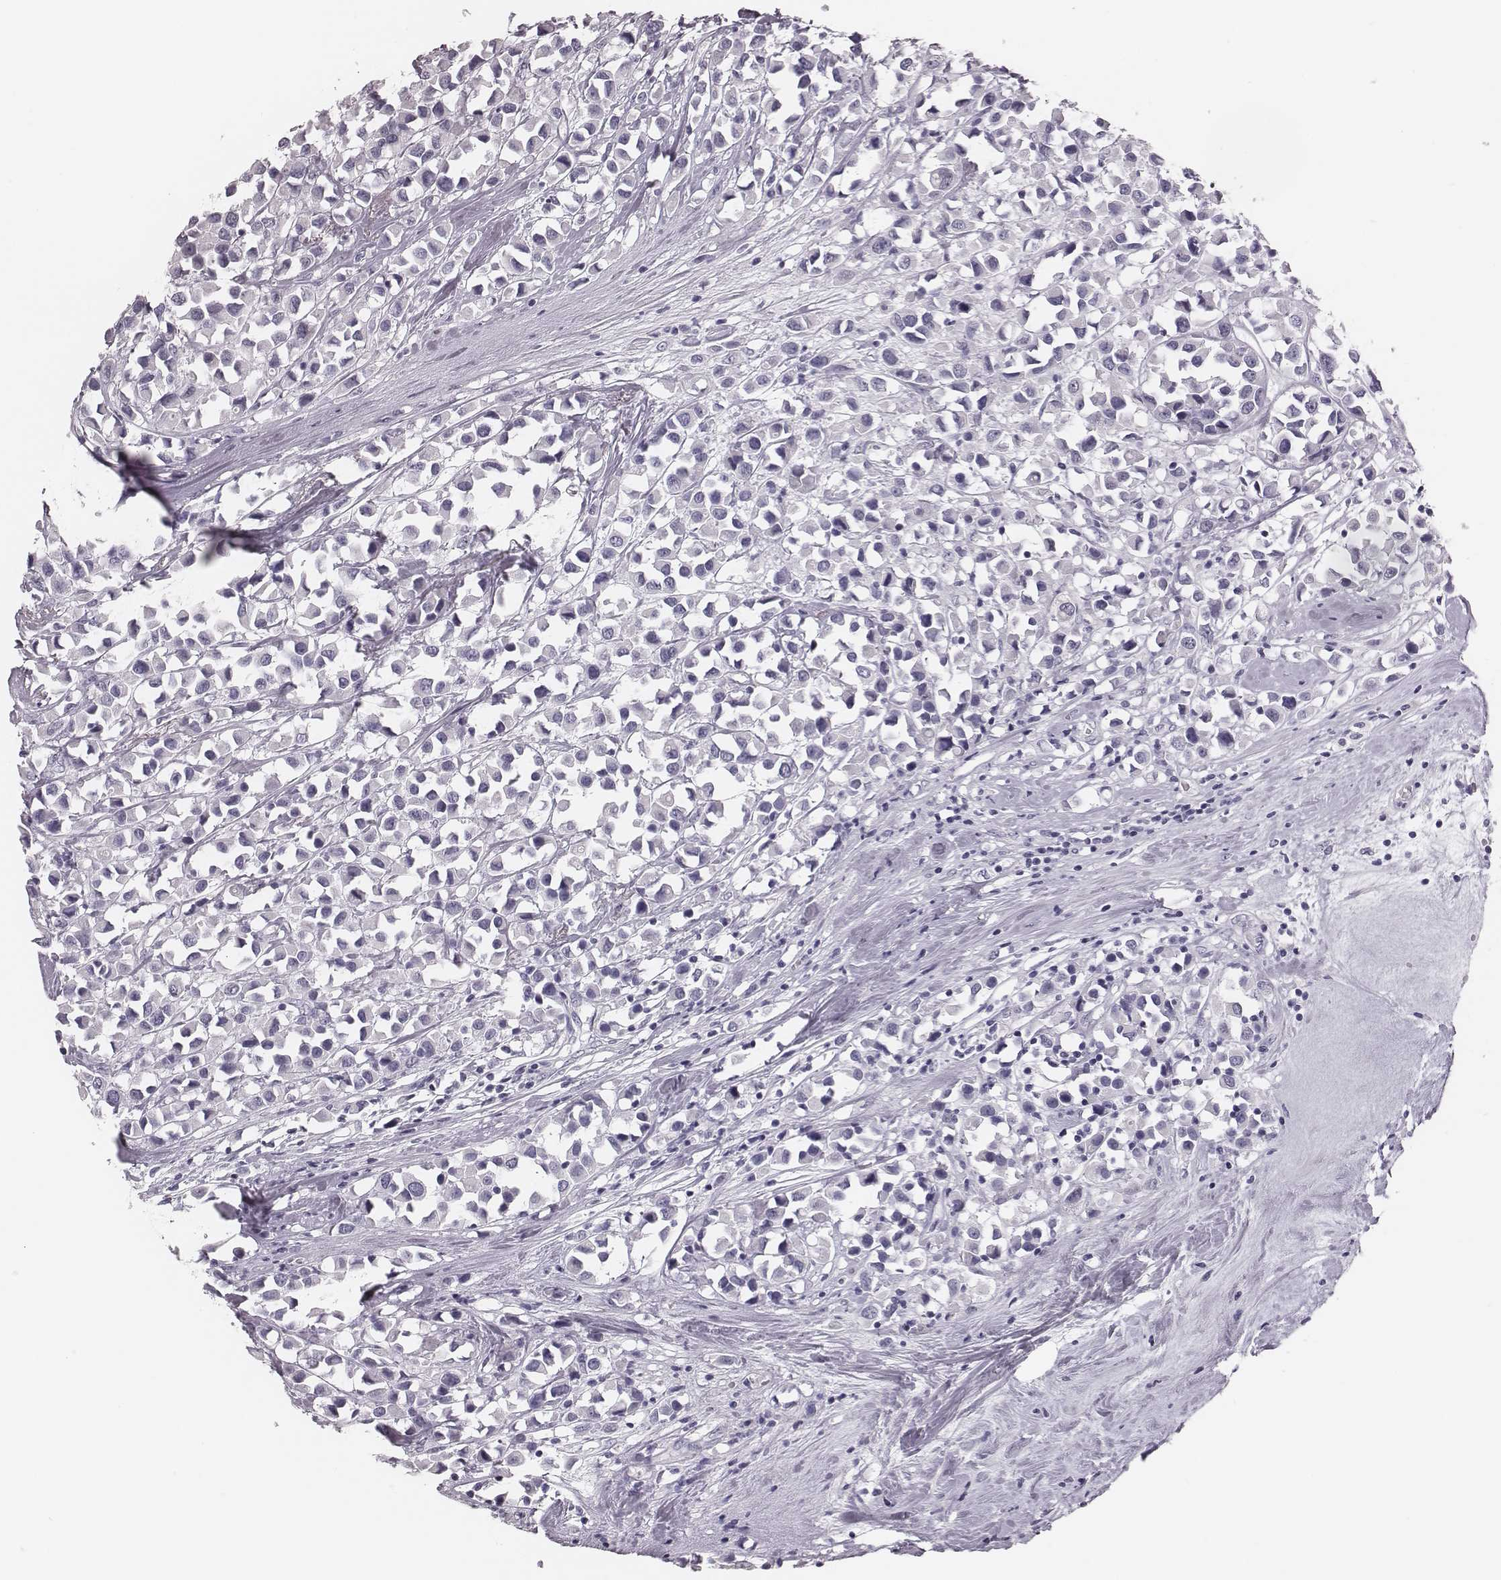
{"staining": {"intensity": "negative", "quantity": "none", "location": "none"}, "tissue": "breast cancer", "cell_type": "Tumor cells", "image_type": "cancer", "snomed": [{"axis": "morphology", "description": "Duct carcinoma"}, {"axis": "topography", "description": "Breast"}], "caption": "A histopathology image of human infiltrating ductal carcinoma (breast) is negative for staining in tumor cells.", "gene": "CSH1", "patient": {"sex": "female", "age": 61}}